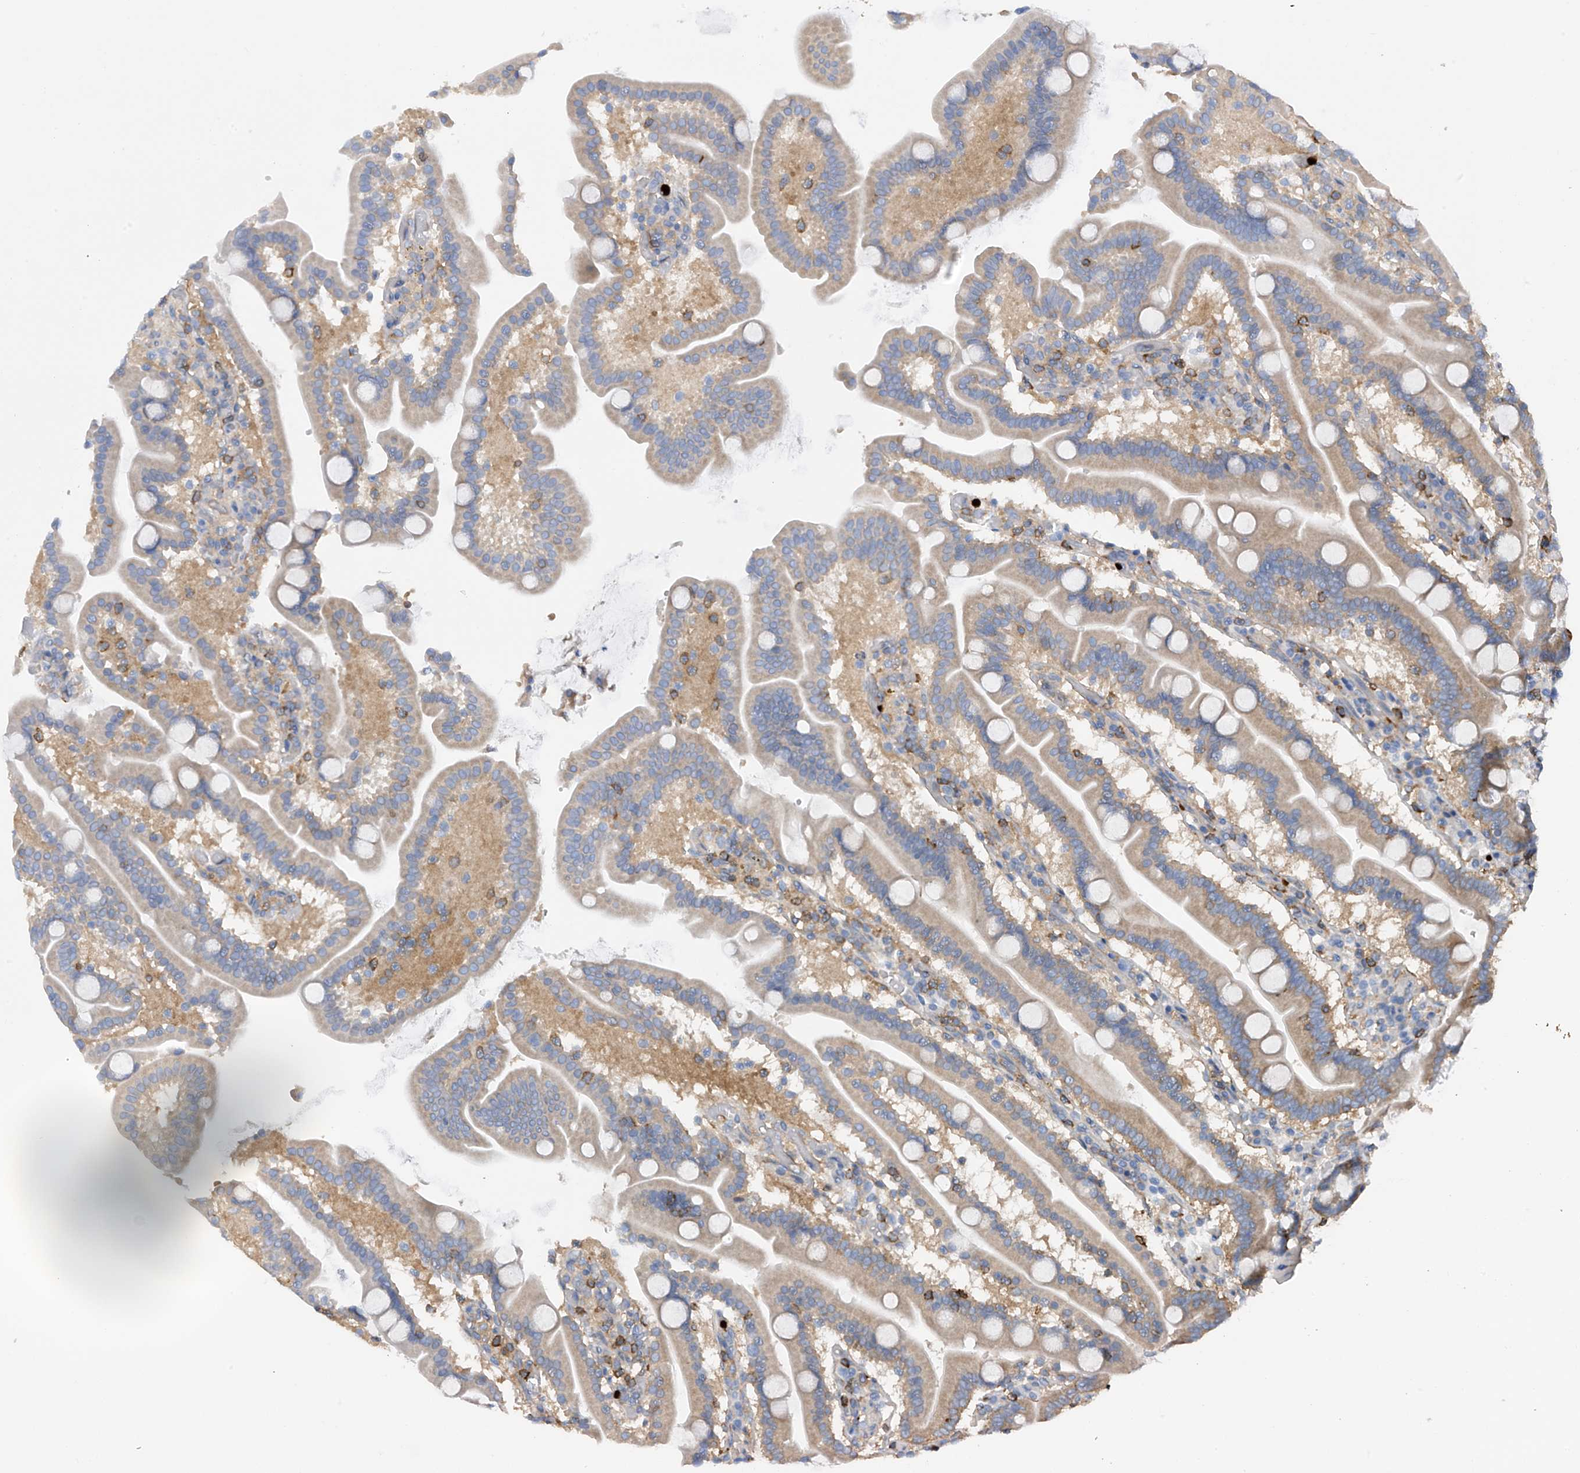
{"staining": {"intensity": "moderate", "quantity": "25%-75%", "location": "cytoplasmic/membranous"}, "tissue": "duodenum", "cell_type": "Glandular cells", "image_type": "normal", "snomed": [{"axis": "morphology", "description": "Normal tissue, NOS"}, {"axis": "topography", "description": "Duodenum"}], "caption": "Protein staining of unremarkable duodenum shows moderate cytoplasmic/membranous expression in about 25%-75% of glandular cells.", "gene": "PHACTR2", "patient": {"sex": "male", "age": 55}}